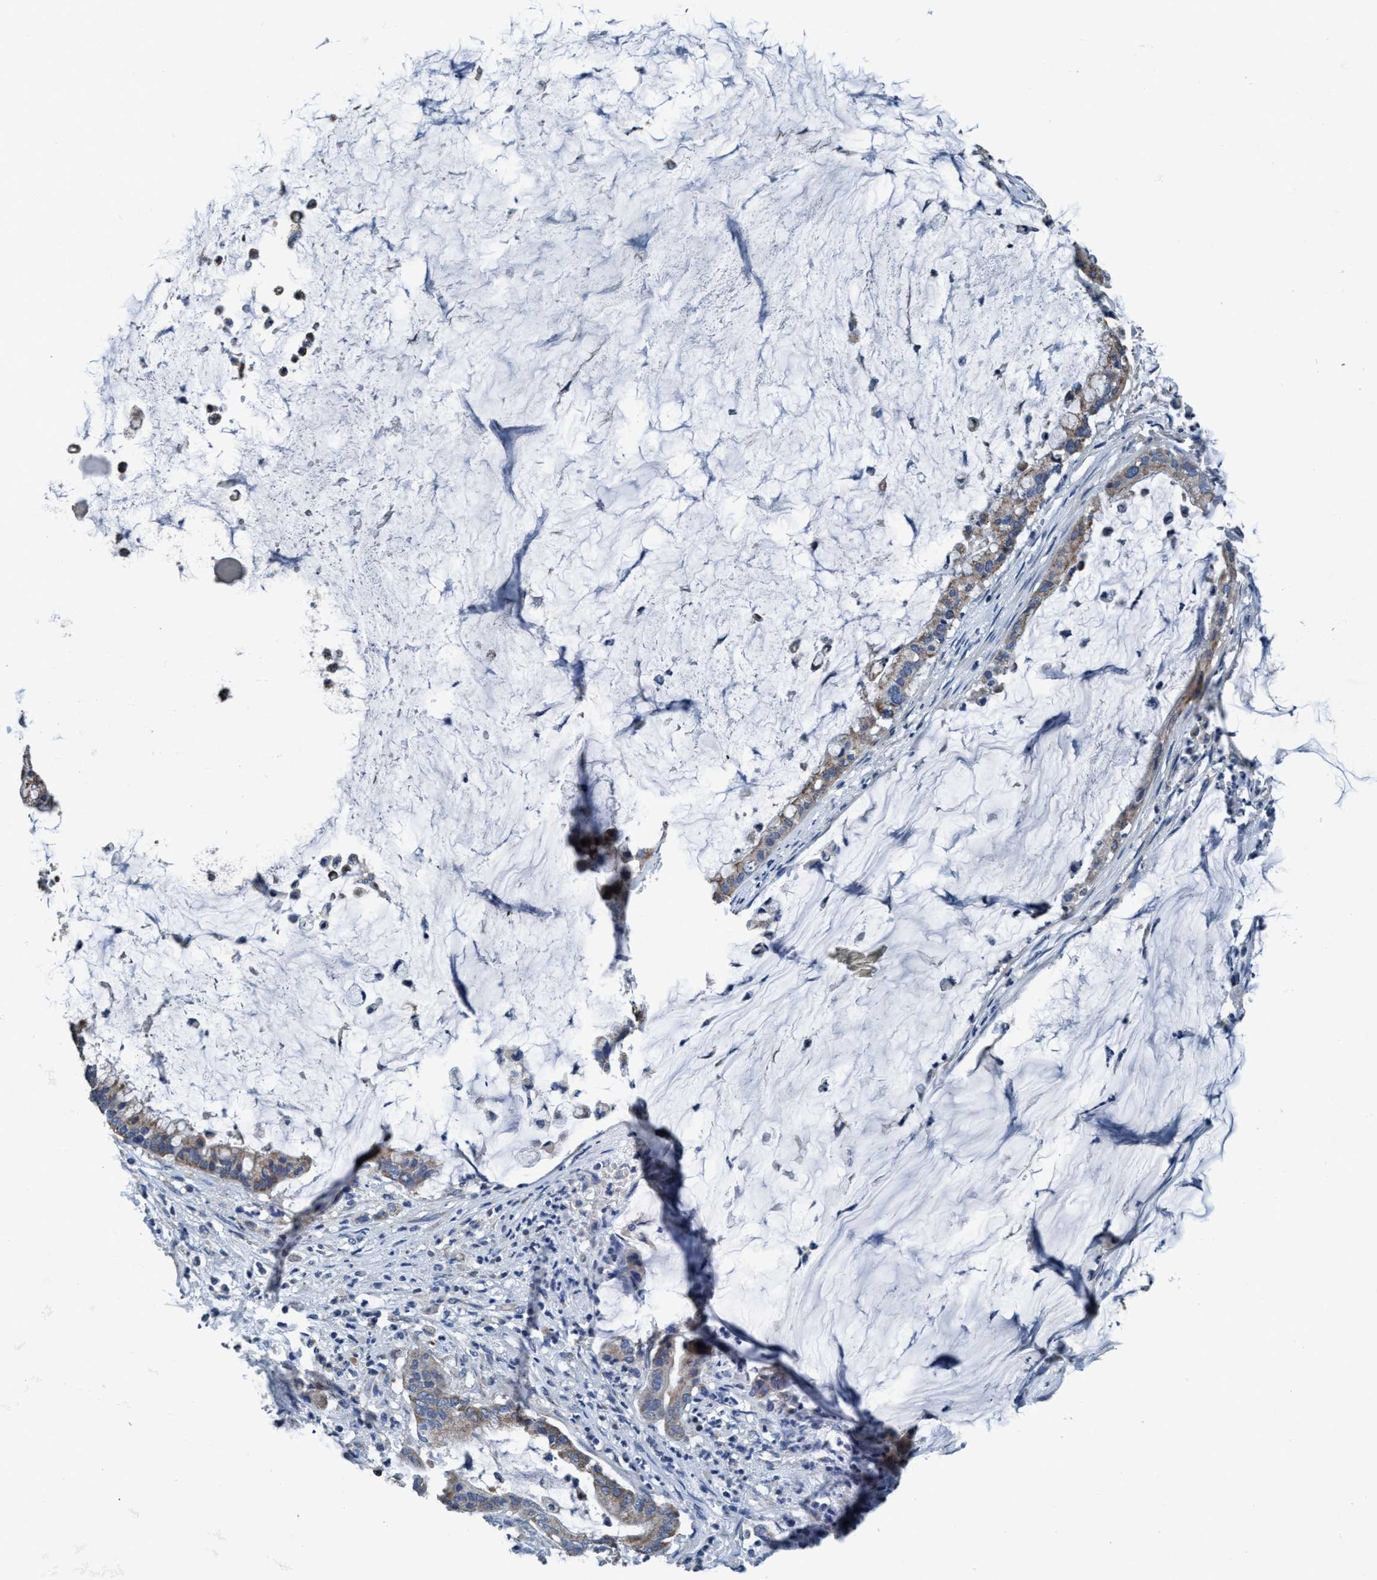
{"staining": {"intensity": "weak", "quantity": "25%-75%", "location": "cytoplasmic/membranous"}, "tissue": "pancreatic cancer", "cell_type": "Tumor cells", "image_type": "cancer", "snomed": [{"axis": "morphology", "description": "Adenocarcinoma, NOS"}, {"axis": "topography", "description": "Pancreas"}], "caption": "Weak cytoplasmic/membranous staining is appreciated in about 25%-75% of tumor cells in pancreatic cancer (adenocarcinoma).", "gene": "ANKFN1", "patient": {"sex": "male", "age": 41}}